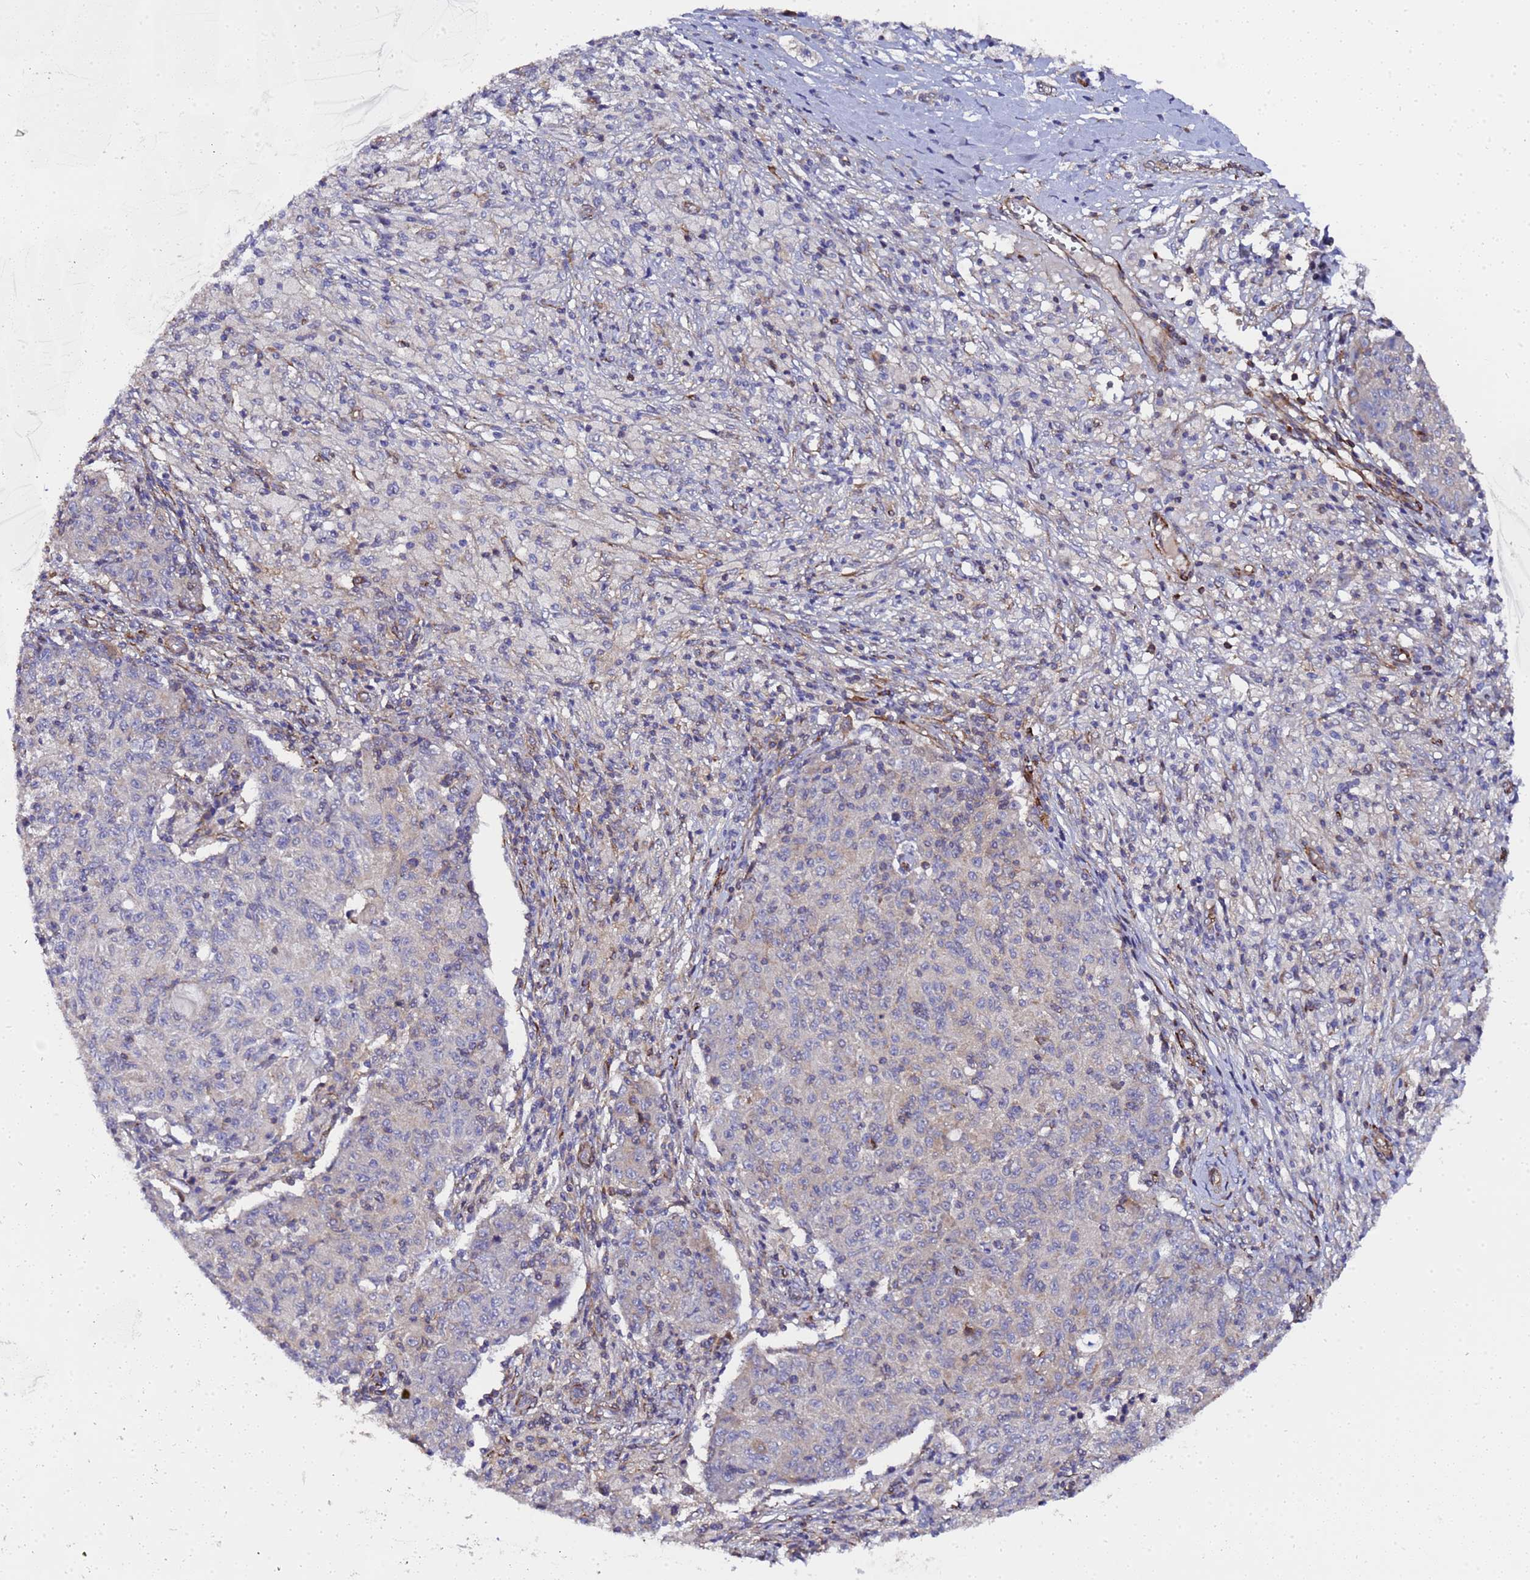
{"staining": {"intensity": "negative", "quantity": "none", "location": "none"}, "tissue": "ovarian cancer", "cell_type": "Tumor cells", "image_type": "cancer", "snomed": [{"axis": "morphology", "description": "Carcinoma, endometroid"}, {"axis": "topography", "description": "Ovary"}], "caption": "This is an immunohistochemistry histopathology image of ovarian cancer (endometroid carcinoma). There is no expression in tumor cells.", "gene": "MOCS1", "patient": {"sex": "female", "age": 42}}